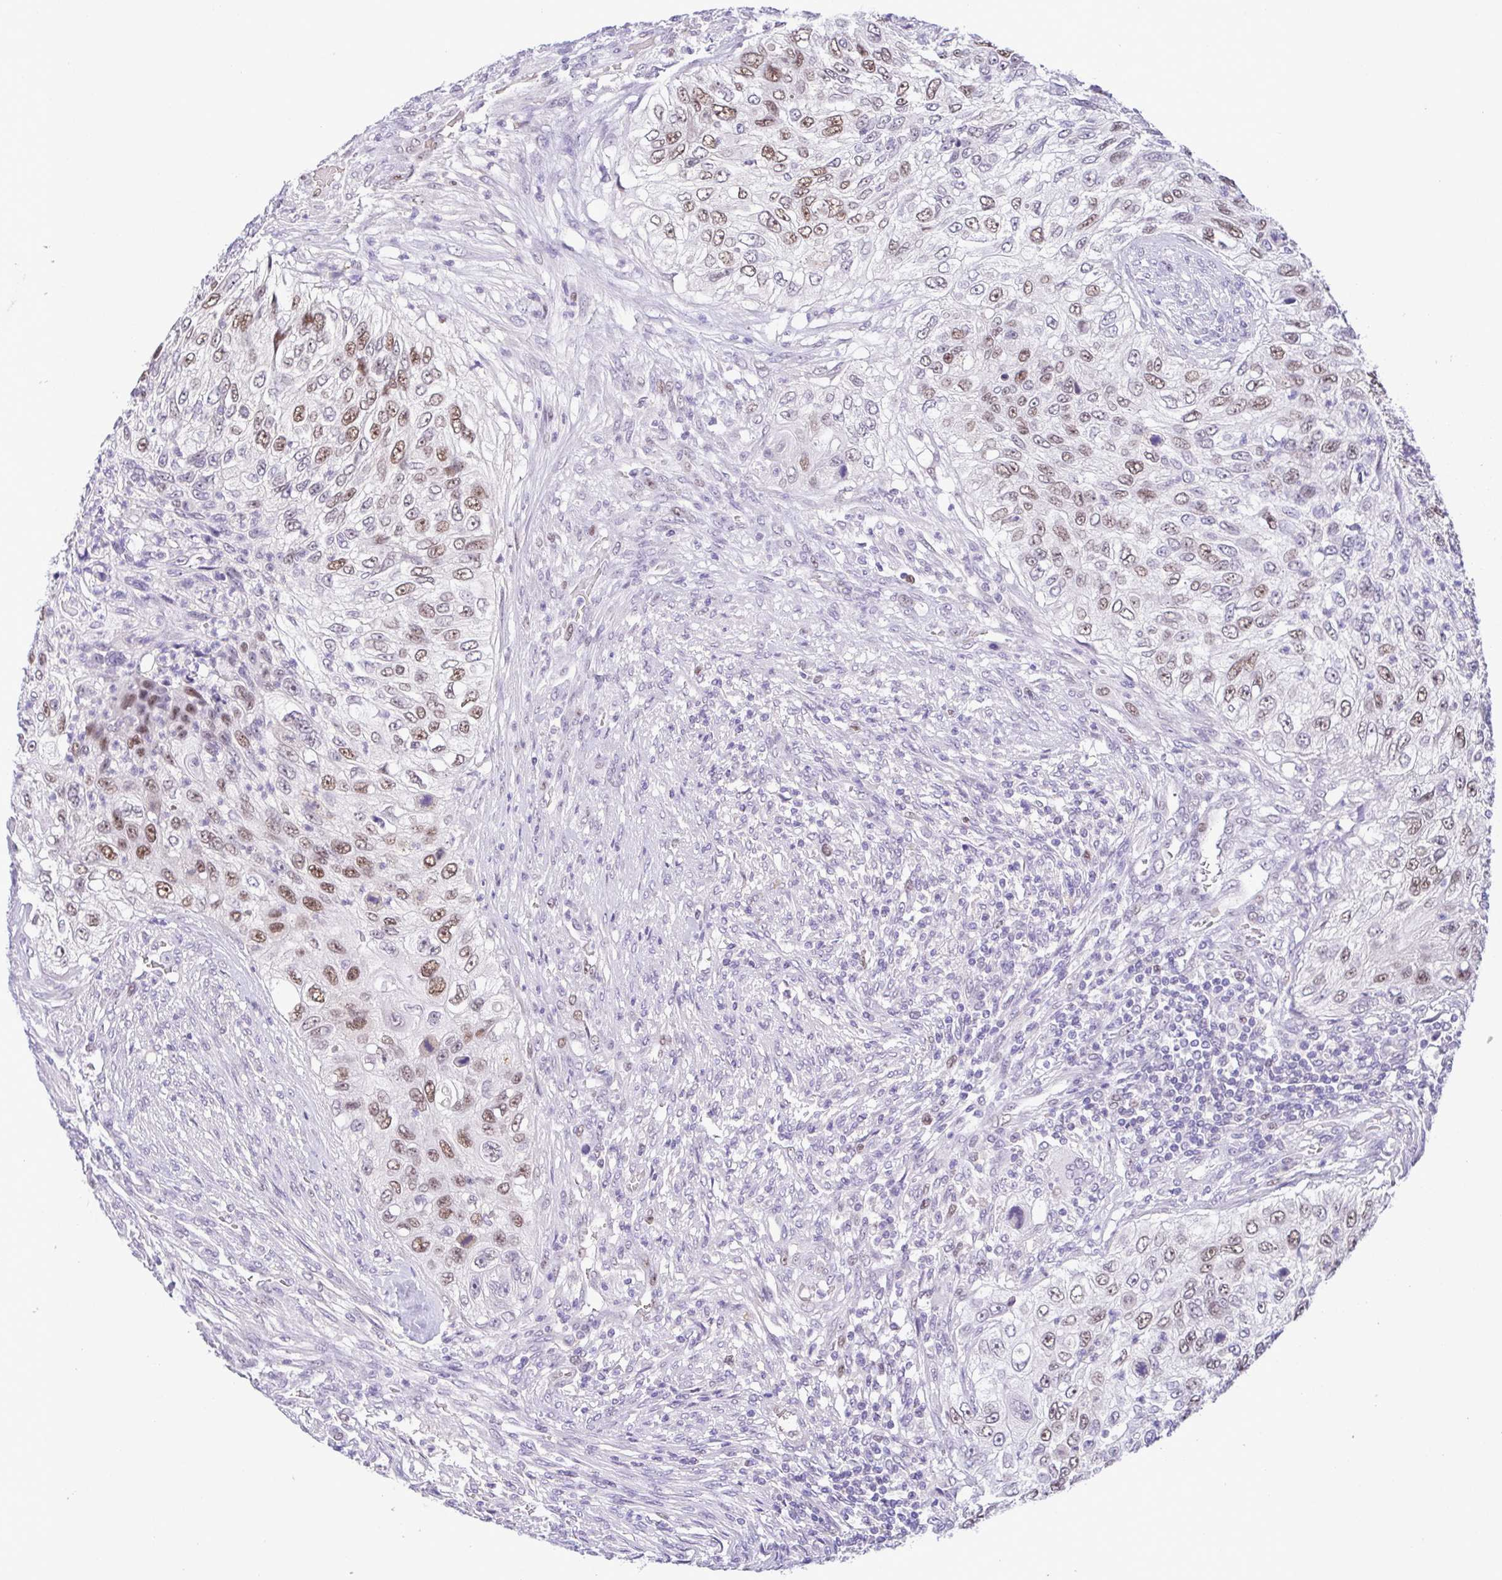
{"staining": {"intensity": "moderate", "quantity": "25%-75%", "location": "nuclear"}, "tissue": "urothelial cancer", "cell_type": "Tumor cells", "image_type": "cancer", "snomed": [{"axis": "morphology", "description": "Urothelial carcinoma, High grade"}, {"axis": "topography", "description": "Urinary bladder"}], "caption": "Urothelial carcinoma (high-grade) was stained to show a protein in brown. There is medium levels of moderate nuclear positivity in about 25%-75% of tumor cells.", "gene": "TIPIN", "patient": {"sex": "female", "age": 60}}